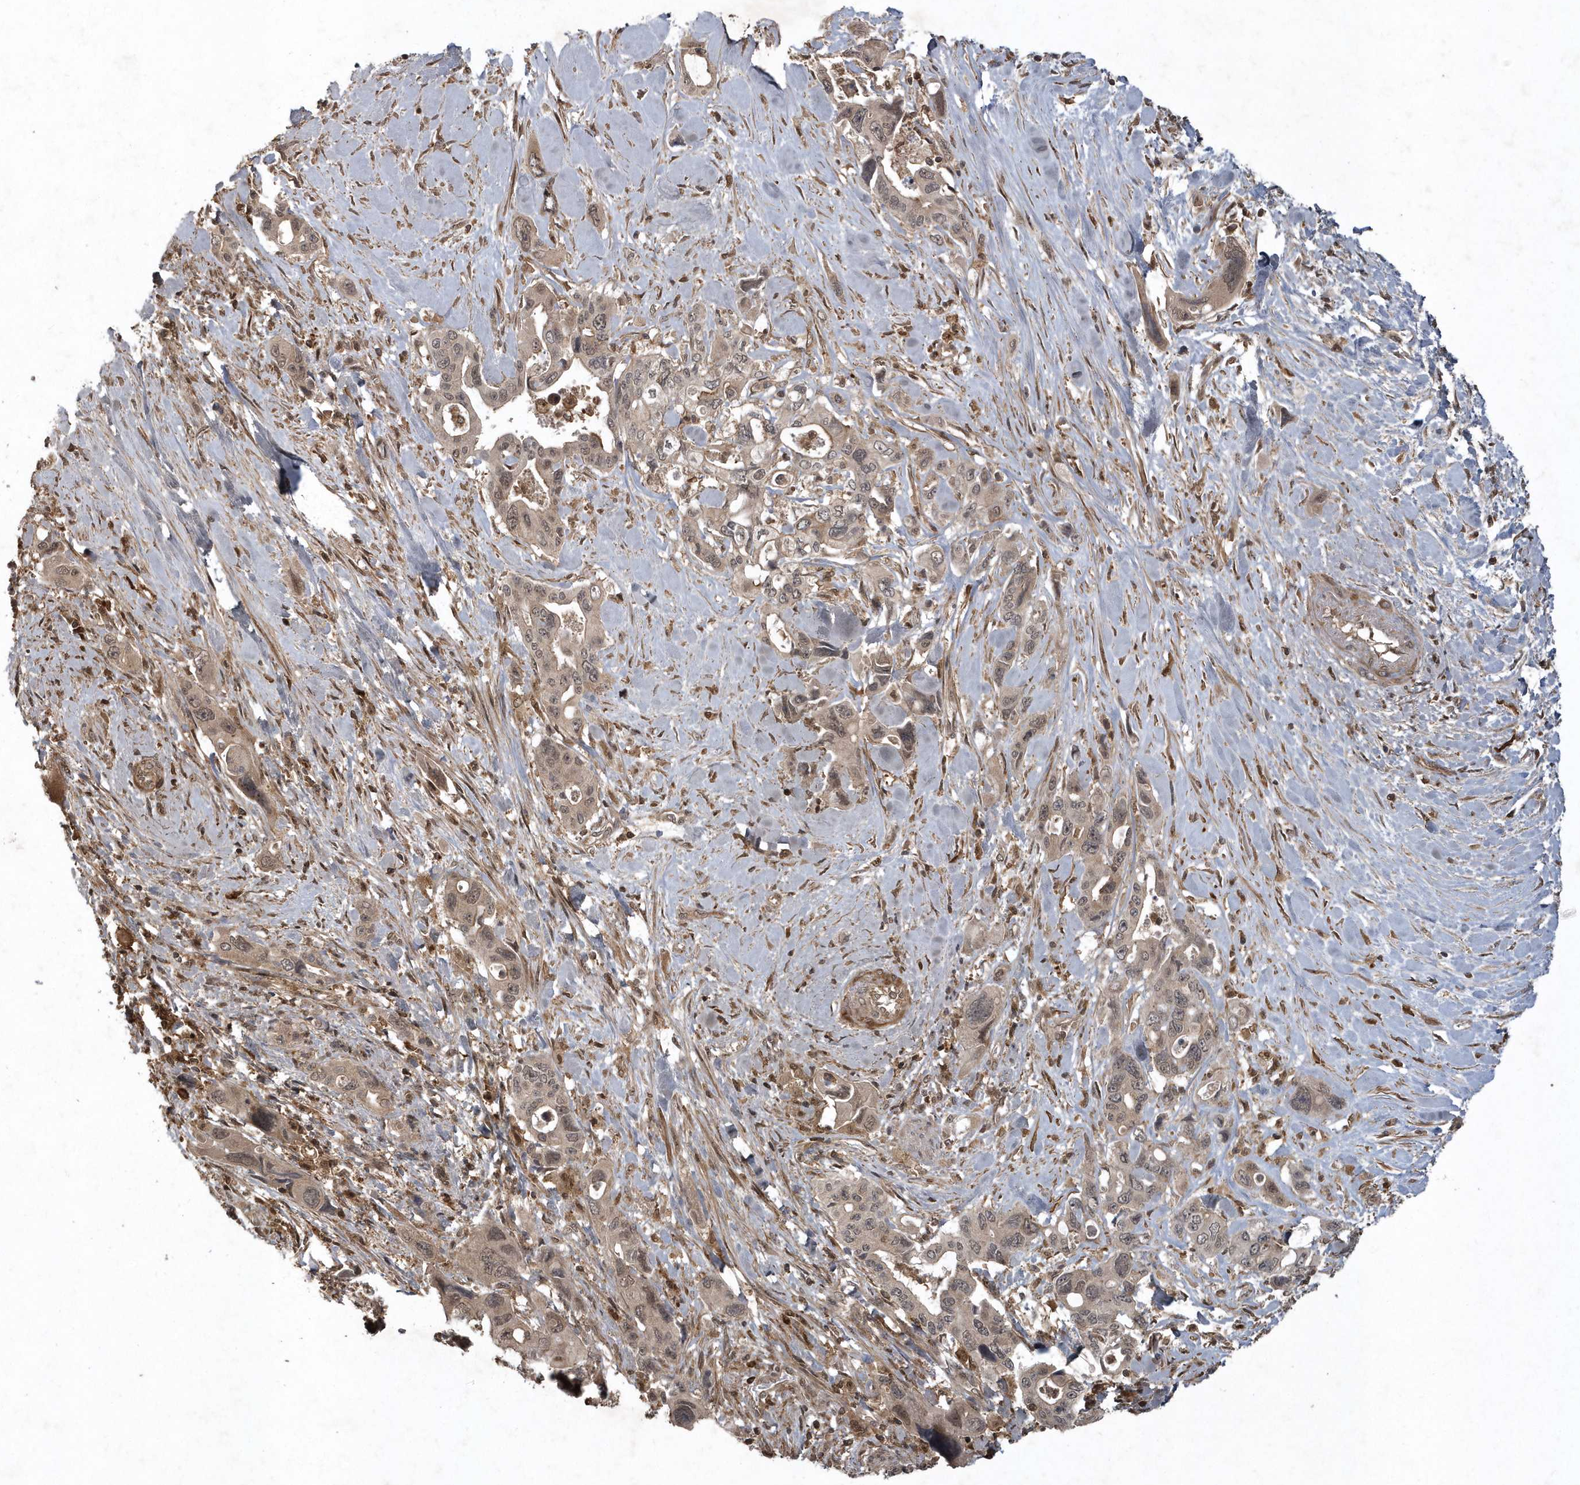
{"staining": {"intensity": "weak", "quantity": ">75%", "location": "cytoplasmic/membranous,nuclear"}, "tissue": "pancreatic cancer", "cell_type": "Tumor cells", "image_type": "cancer", "snomed": [{"axis": "morphology", "description": "Adenocarcinoma, NOS"}, {"axis": "topography", "description": "Pancreas"}], "caption": "High-power microscopy captured an IHC photomicrograph of pancreatic cancer (adenocarcinoma), revealing weak cytoplasmic/membranous and nuclear staining in approximately >75% of tumor cells.", "gene": "LACC1", "patient": {"sex": "male", "age": 46}}